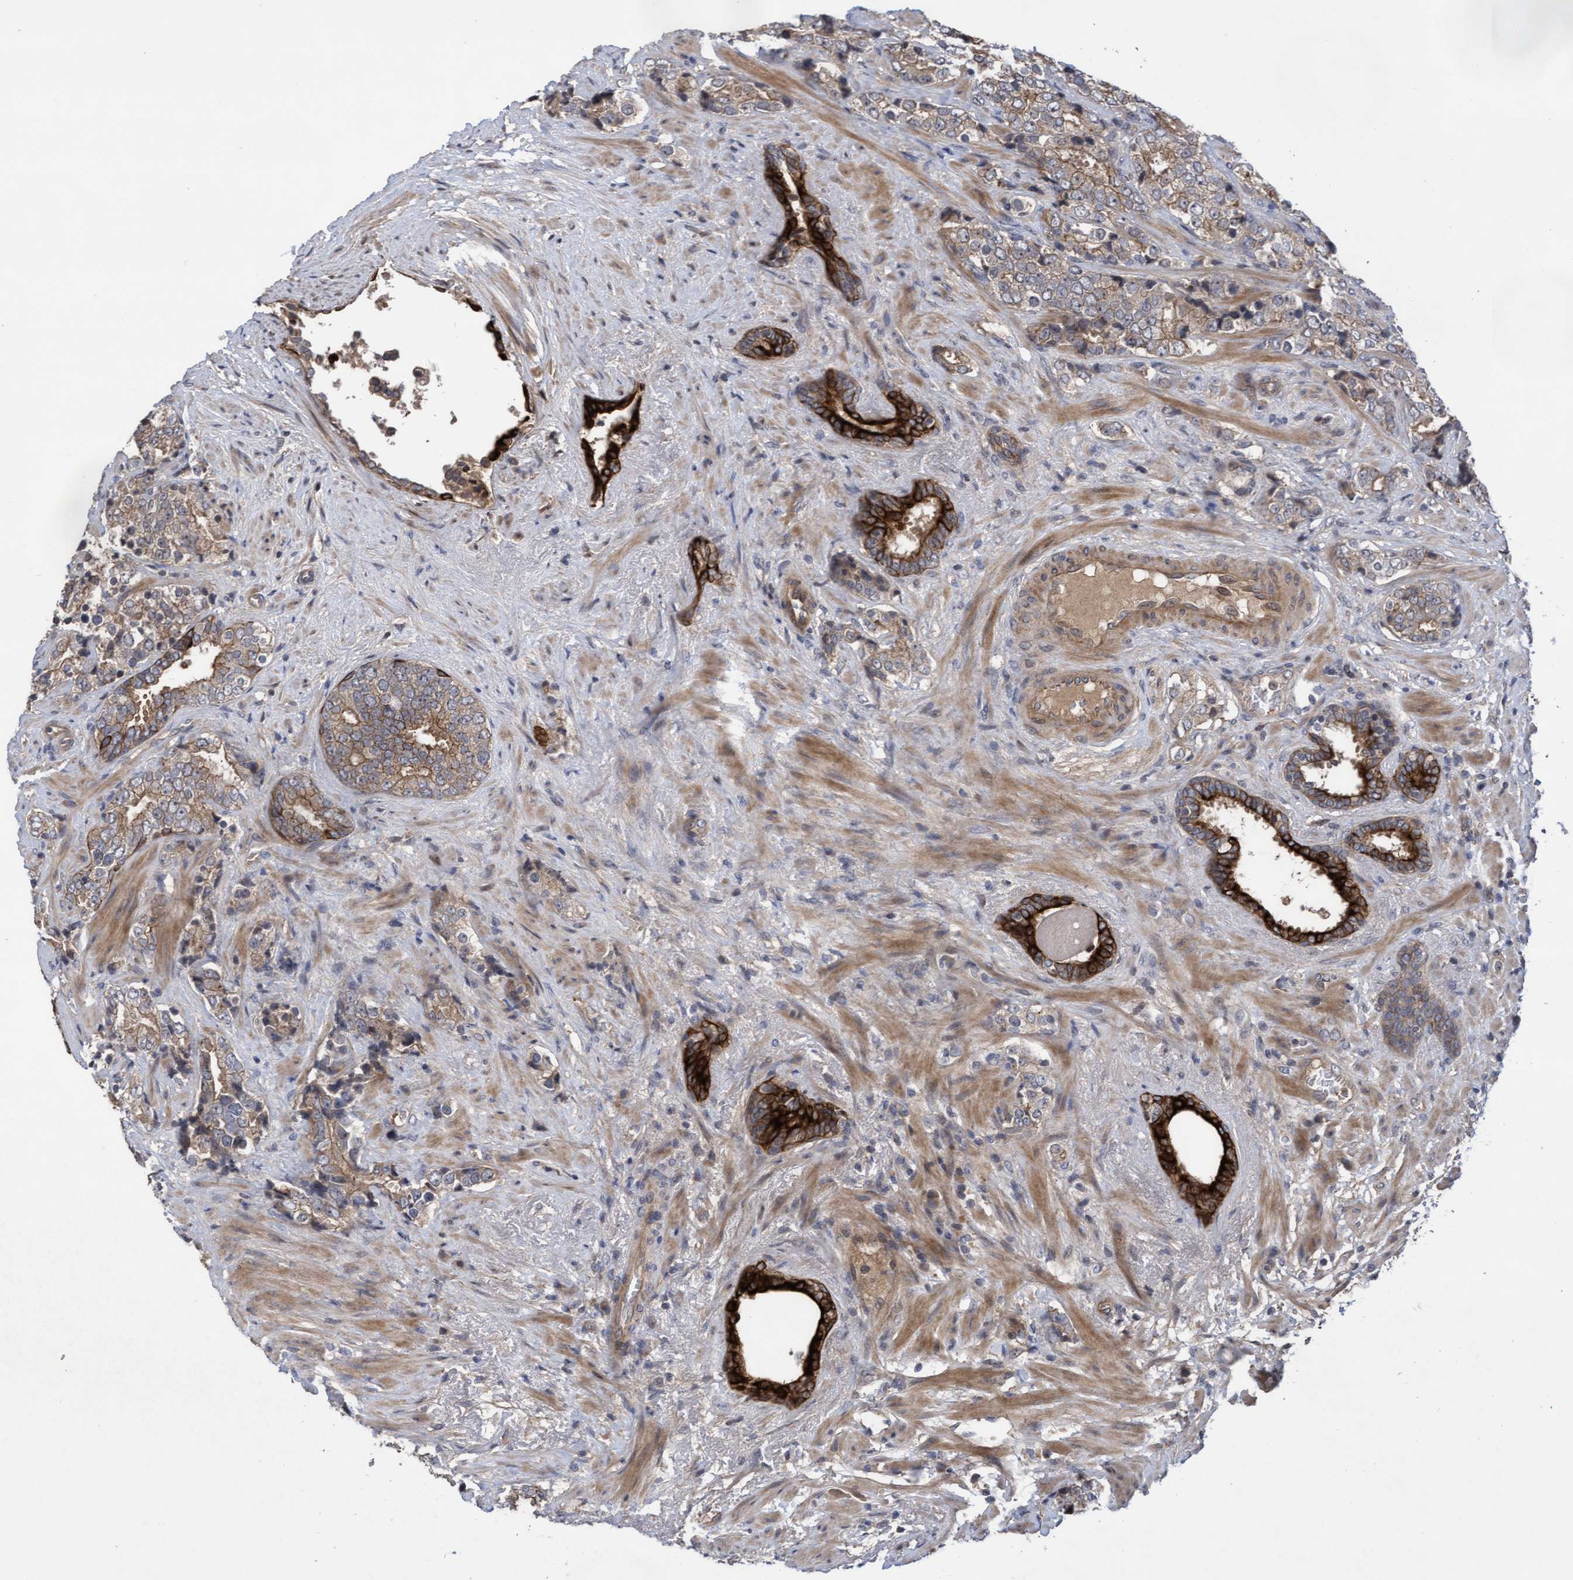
{"staining": {"intensity": "weak", "quantity": "25%-75%", "location": "cytoplasmic/membranous"}, "tissue": "prostate cancer", "cell_type": "Tumor cells", "image_type": "cancer", "snomed": [{"axis": "morphology", "description": "Adenocarcinoma, High grade"}, {"axis": "topography", "description": "Prostate"}], "caption": "Protein staining reveals weak cytoplasmic/membranous staining in about 25%-75% of tumor cells in prostate cancer.", "gene": "COBL", "patient": {"sex": "male", "age": 71}}